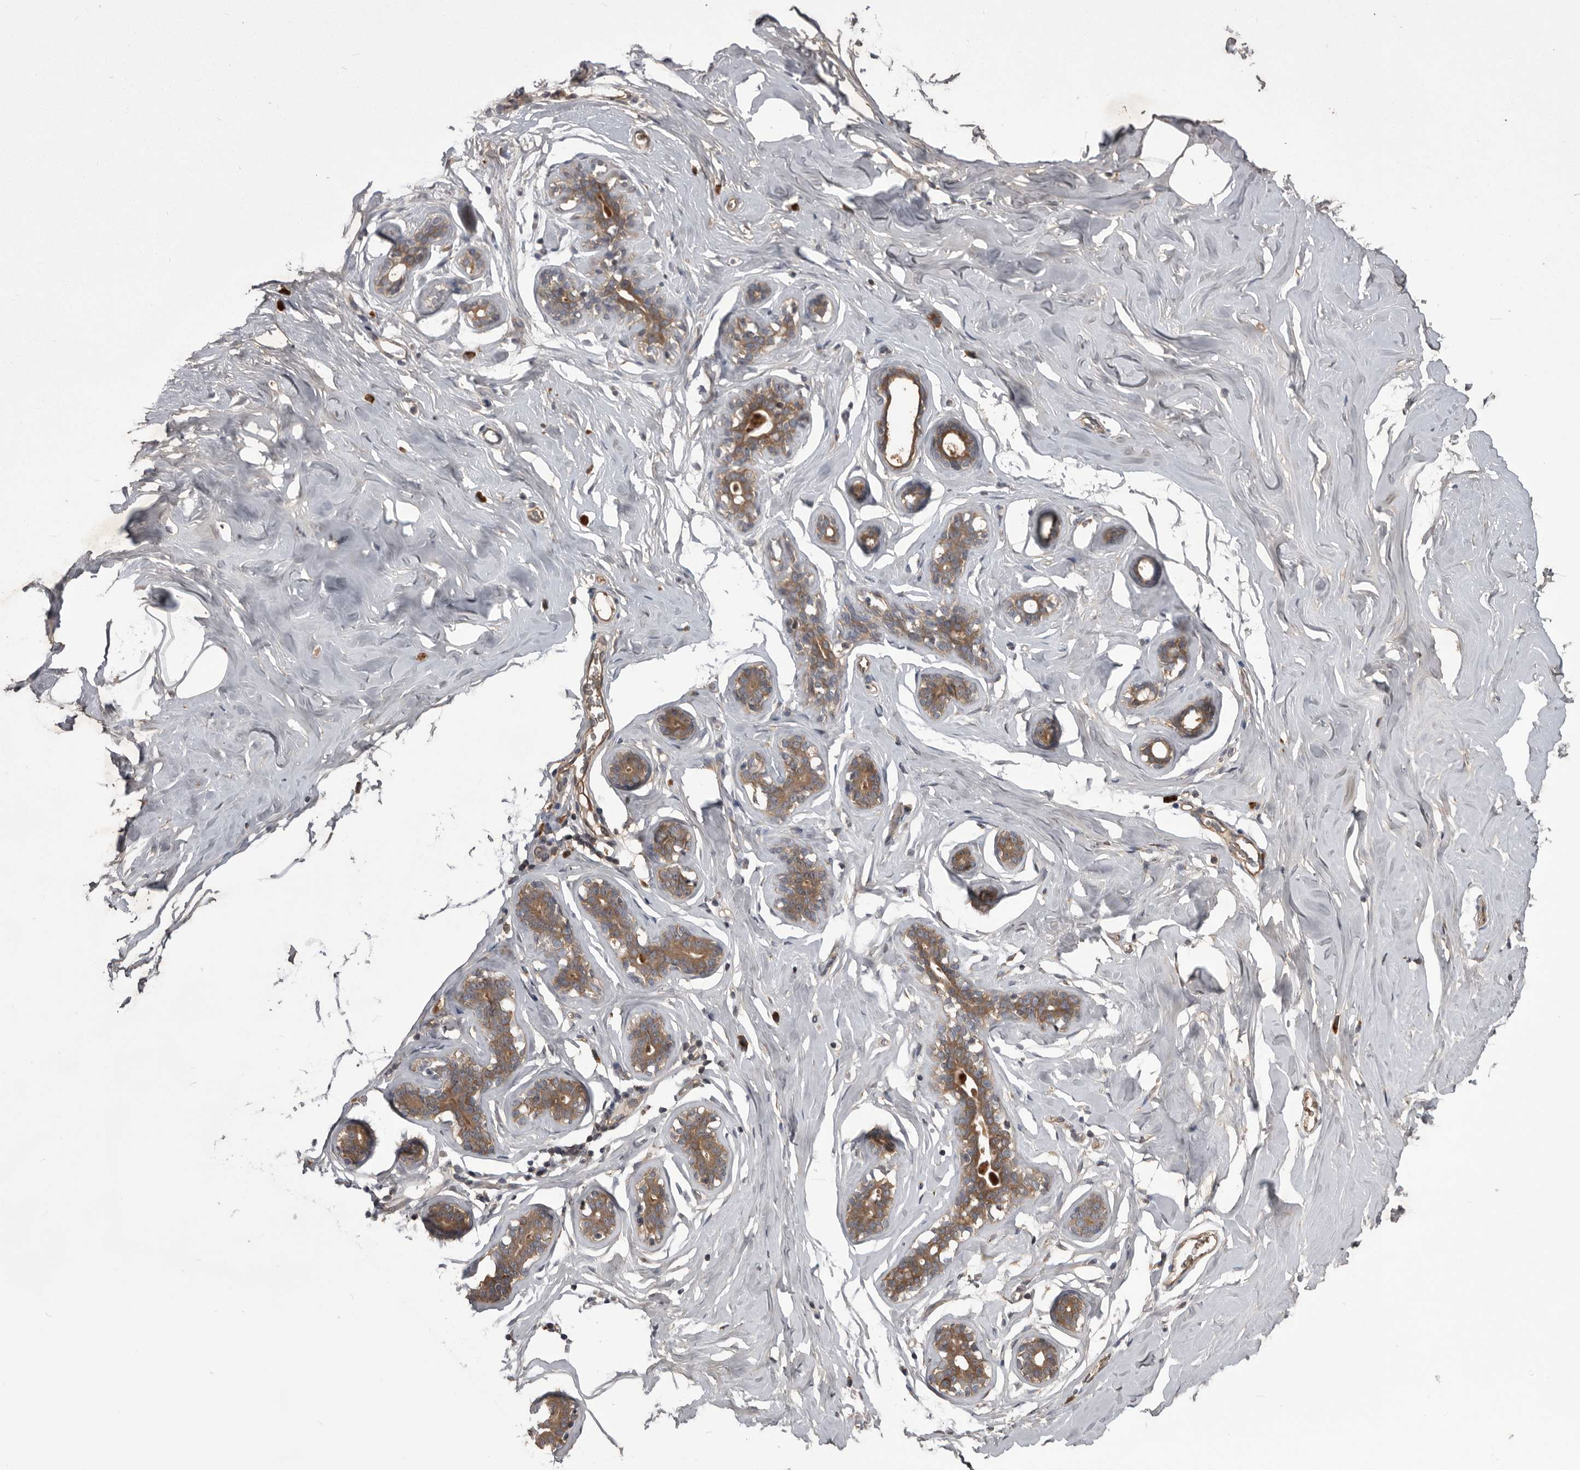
{"staining": {"intensity": "weak", "quantity": ">75%", "location": "cytoplasmic/membranous"}, "tissue": "adipose tissue", "cell_type": "Adipocytes", "image_type": "normal", "snomed": [{"axis": "morphology", "description": "Normal tissue, NOS"}, {"axis": "morphology", "description": "Fibrosis, NOS"}, {"axis": "topography", "description": "Breast"}, {"axis": "topography", "description": "Adipose tissue"}], "caption": "High-magnification brightfield microscopy of benign adipose tissue stained with DAB (3,3'-diaminobenzidine) (brown) and counterstained with hematoxylin (blue). adipocytes exhibit weak cytoplasmic/membranous staining is seen in about>75% of cells. (DAB IHC with brightfield microscopy, high magnification).", "gene": "RAB3GAP2", "patient": {"sex": "female", "age": 39}}